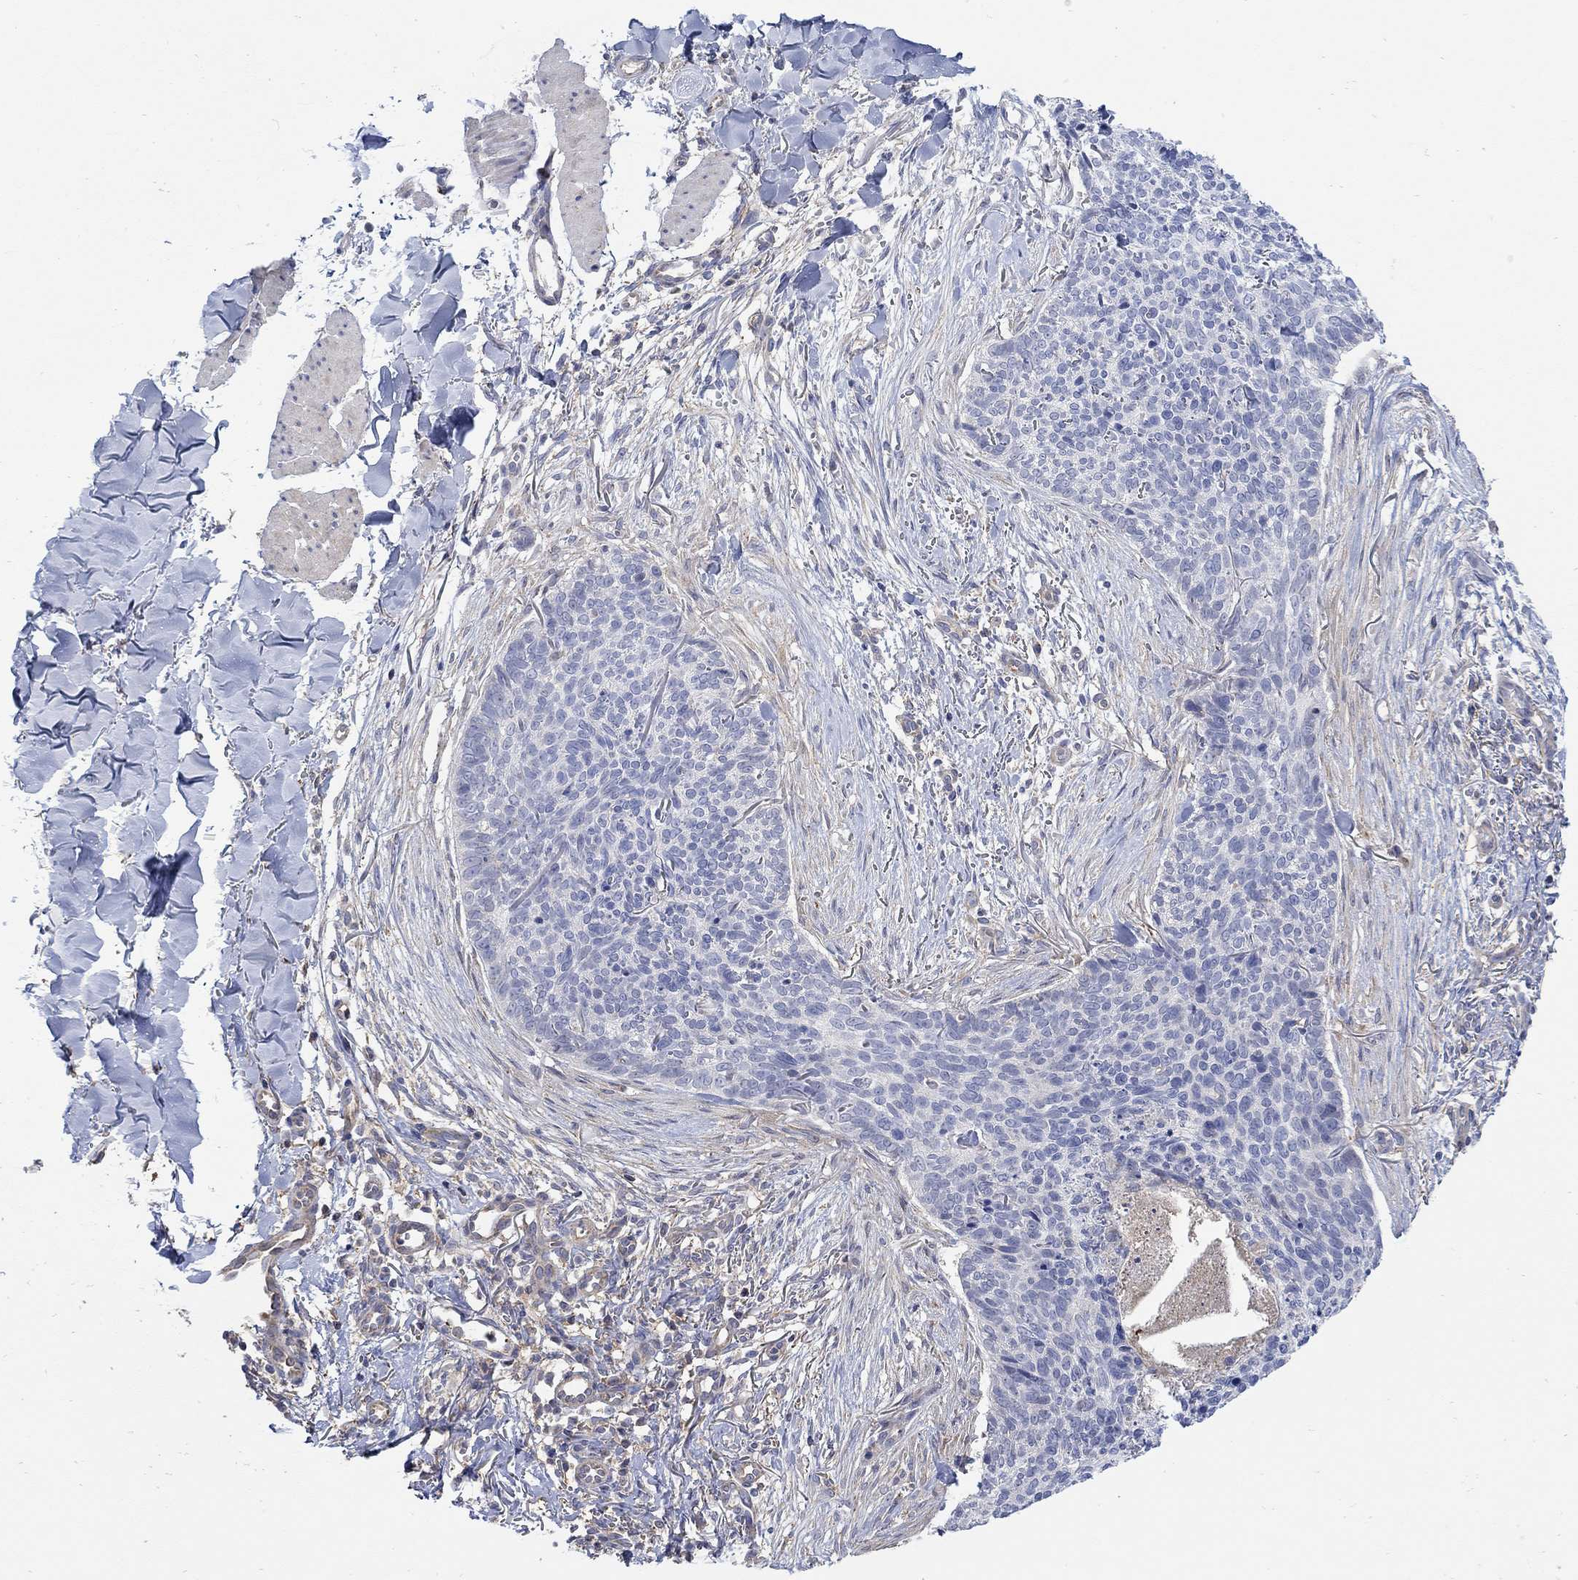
{"staining": {"intensity": "negative", "quantity": "none", "location": "none"}, "tissue": "skin cancer", "cell_type": "Tumor cells", "image_type": "cancer", "snomed": [{"axis": "morphology", "description": "Basal cell carcinoma"}, {"axis": "topography", "description": "Skin"}], "caption": "An immunohistochemistry (IHC) photomicrograph of skin cancer (basal cell carcinoma) is shown. There is no staining in tumor cells of skin cancer (basal cell carcinoma).", "gene": "TEKT3", "patient": {"sex": "male", "age": 64}}